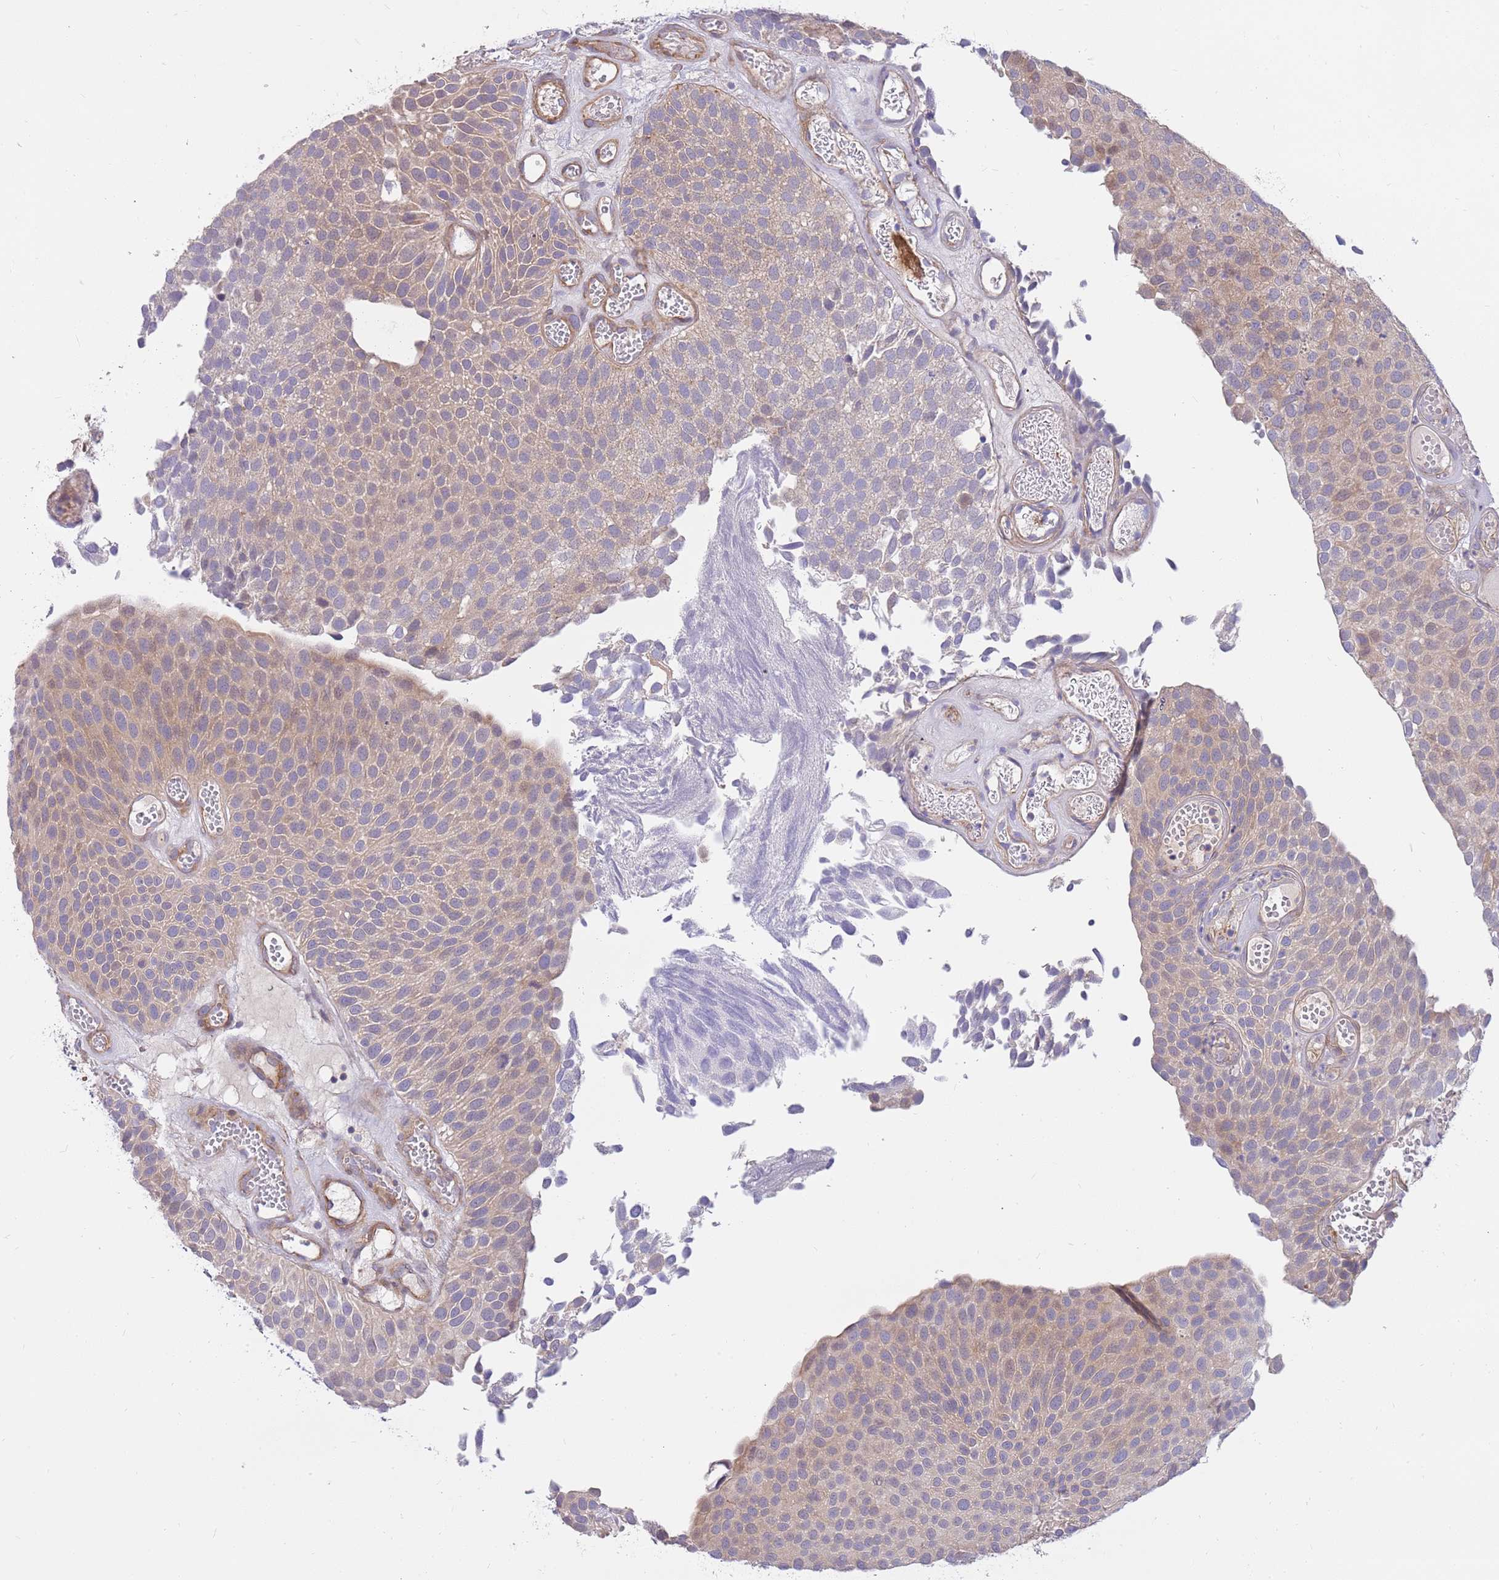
{"staining": {"intensity": "weak", "quantity": ">75%", "location": "cytoplasmic/membranous"}, "tissue": "urothelial cancer", "cell_type": "Tumor cells", "image_type": "cancer", "snomed": [{"axis": "morphology", "description": "Urothelial carcinoma, Low grade"}, {"axis": "topography", "description": "Urinary bladder"}], "caption": "A brown stain labels weak cytoplasmic/membranous expression of a protein in human urothelial carcinoma (low-grade) tumor cells.", "gene": "MVD", "patient": {"sex": "male", "age": 89}}